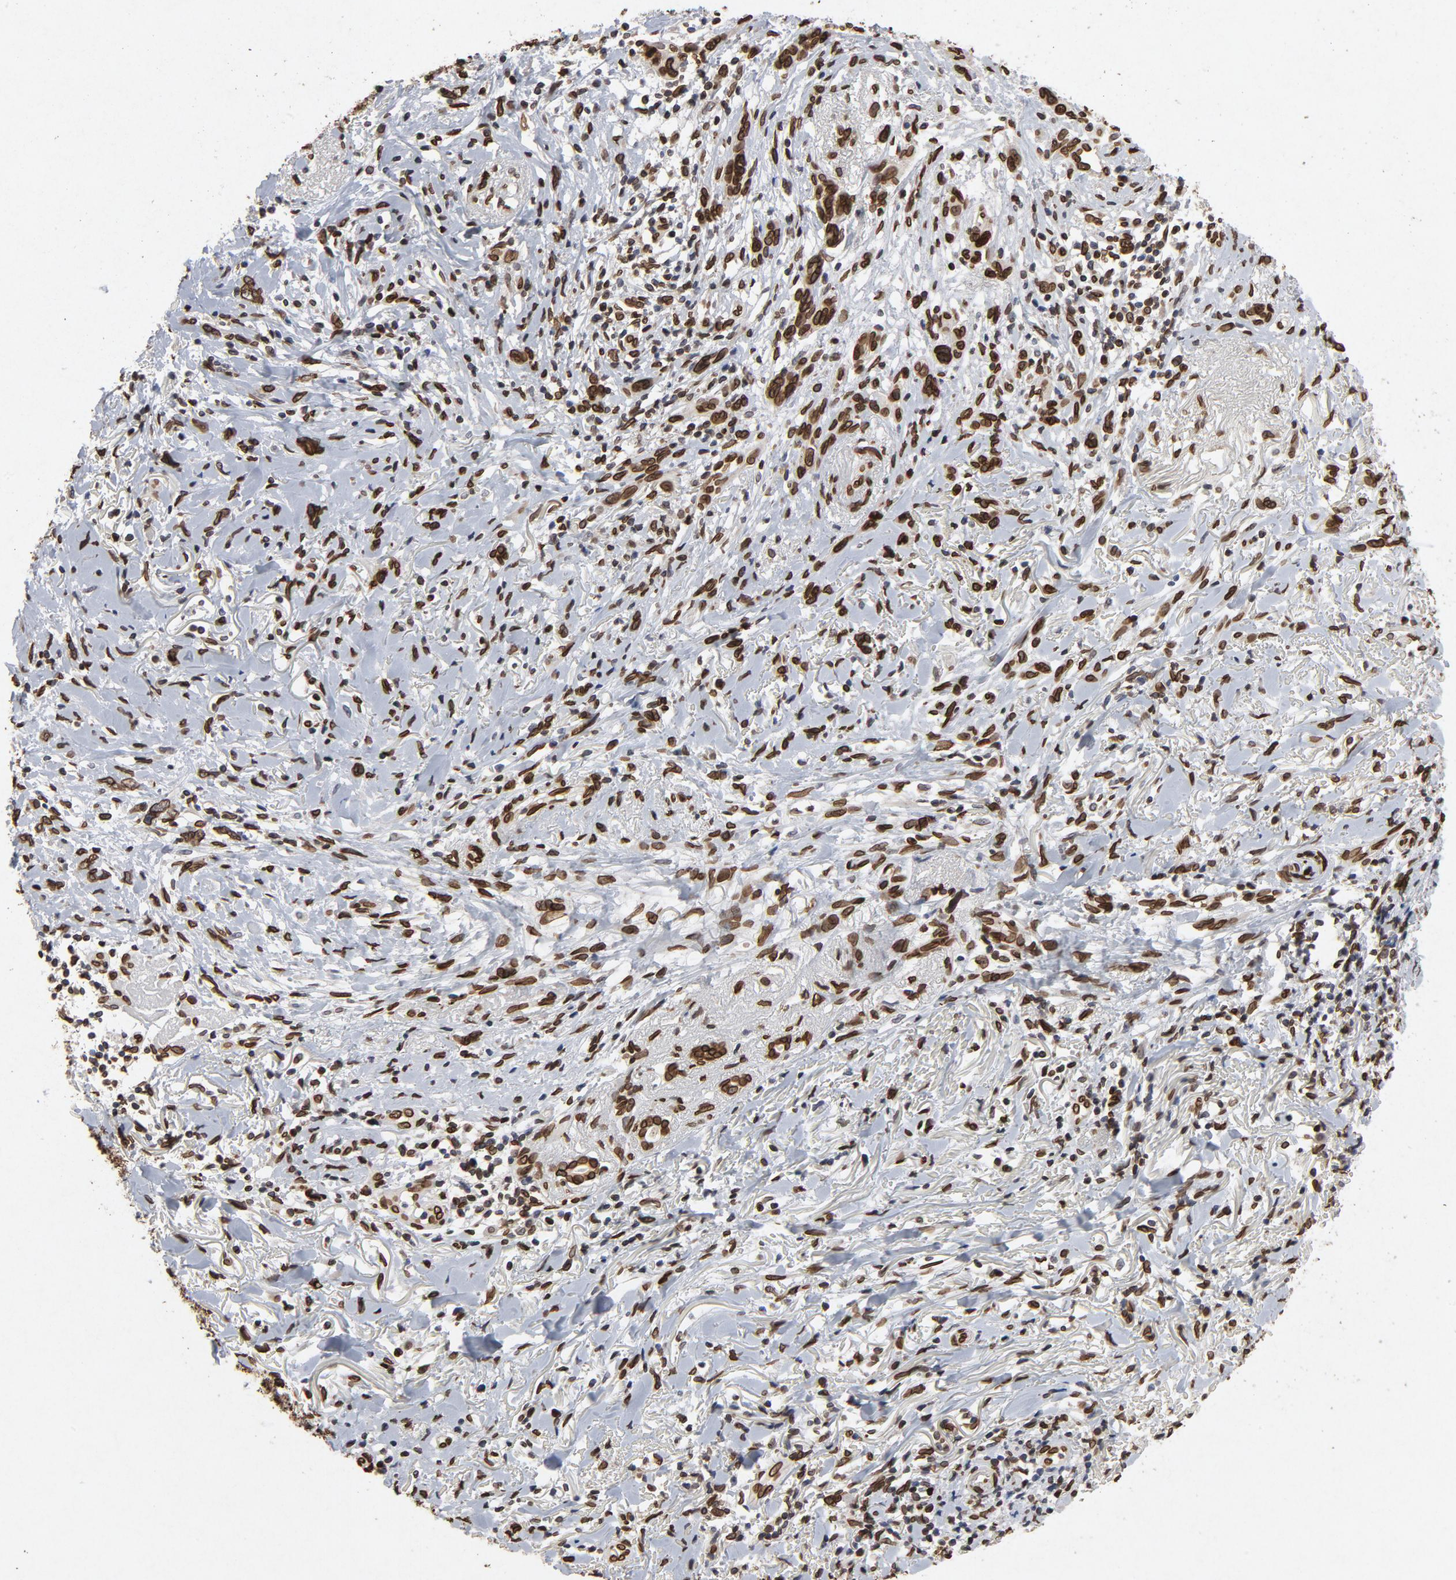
{"staining": {"intensity": "strong", "quantity": ">75%", "location": "cytoplasmic/membranous,nuclear"}, "tissue": "melanoma", "cell_type": "Tumor cells", "image_type": "cancer", "snomed": [{"axis": "morphology", "description": "Malignant melanoma, NOS"}, {"axis": "topography", "description": "Skin"}], "caption": "The micrograph shows a brown stain indicating the presence of a protein in the cytoplasmic/membranous and nuclear of tumor cells in malignant melanoma. (Brightfield microscopy of DAB IHC at high magnification).", "gene": "LMNA", "patient": {"sex": "male", "age": 91}}